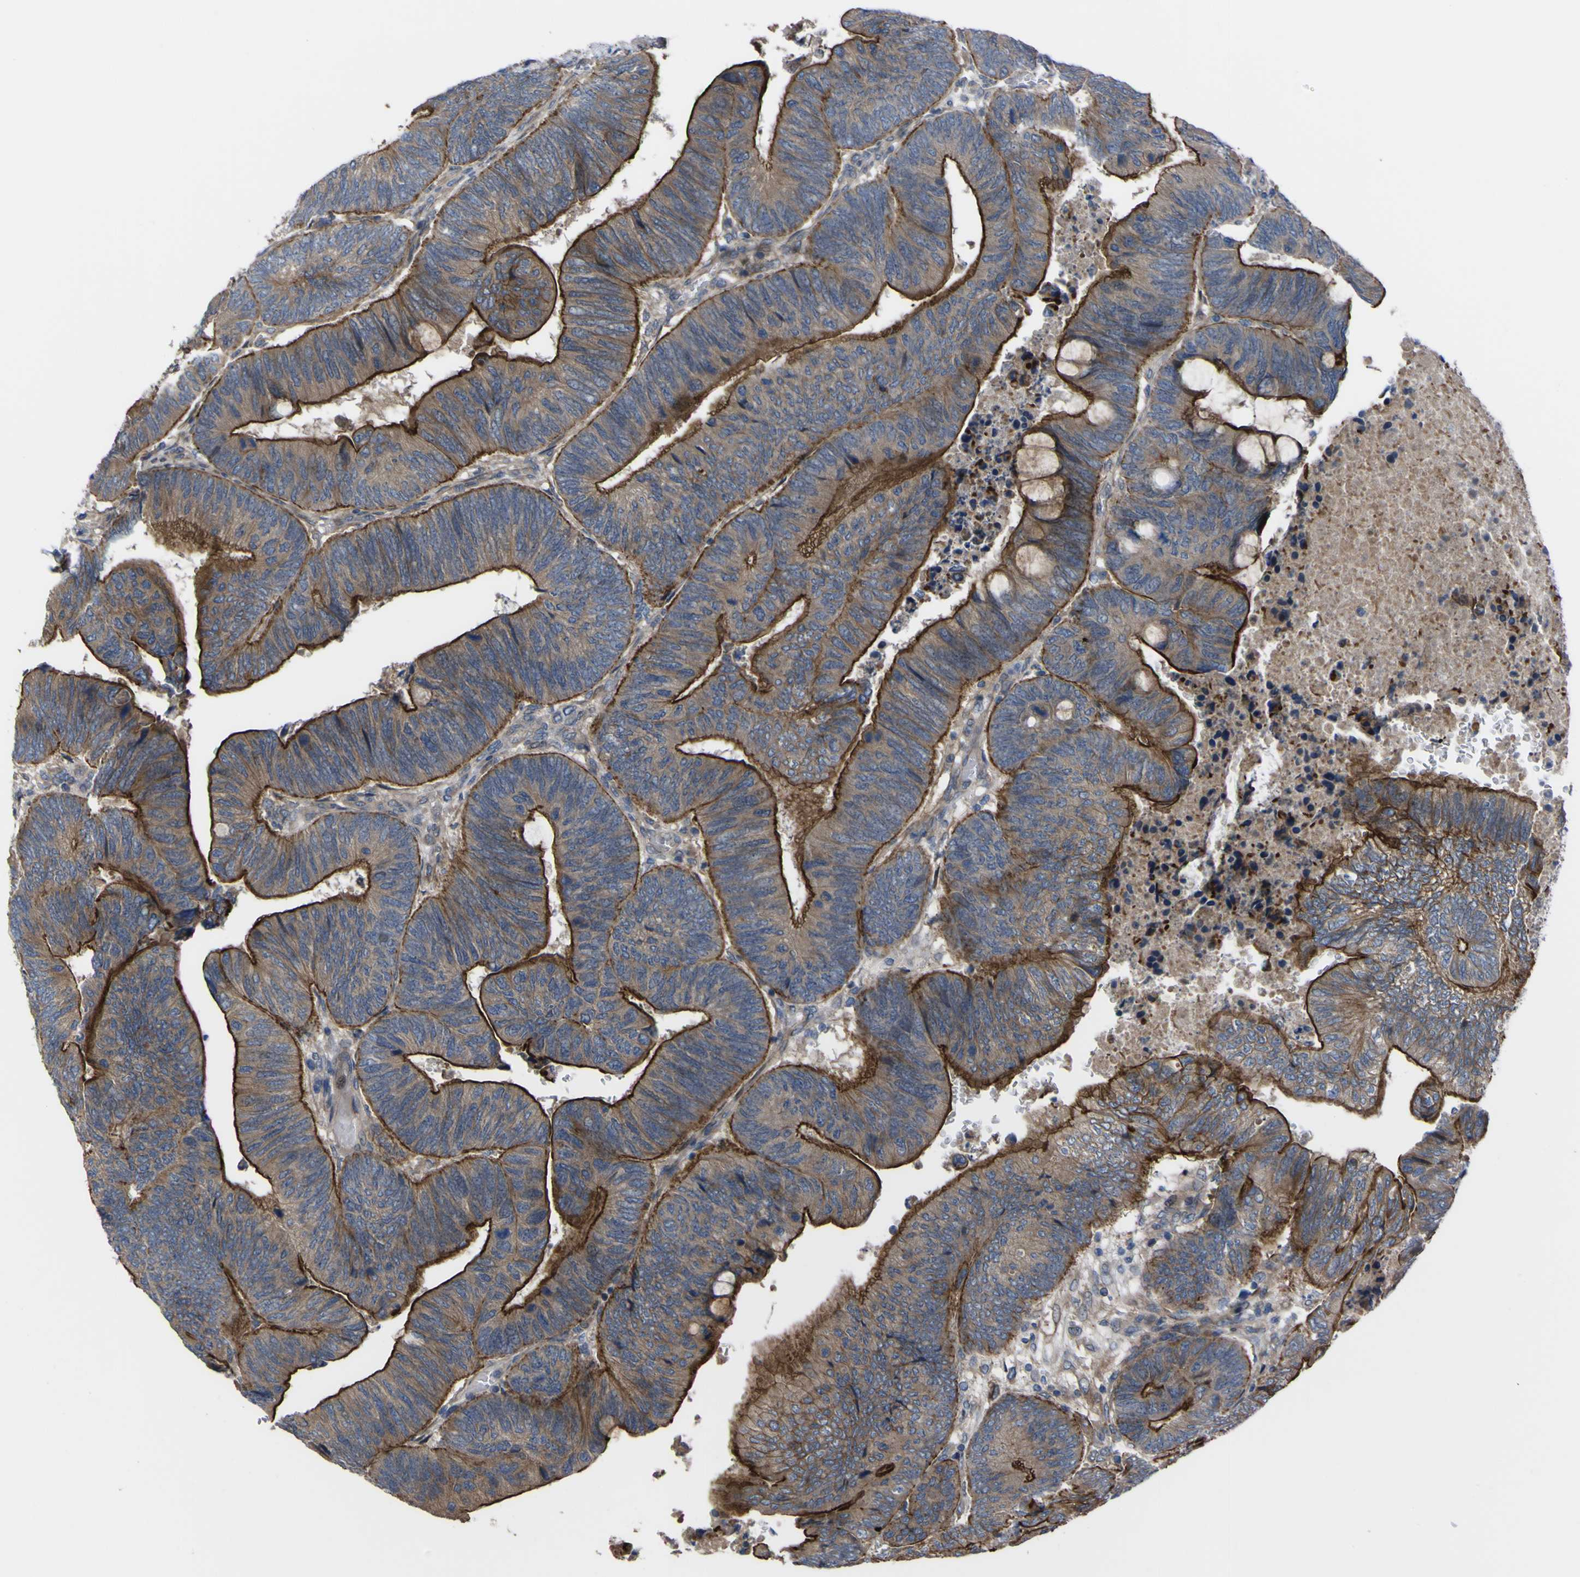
{"staining": {"intensity": "moderate", "quantity": ">75%", "location": "cytoplasmic/membranous"}, "tissue": "colorectal cancer", "cell_type": "Tumor cells", "image_type": "cancer", "snomed": [{"axis": "morphology", "description": "Normal tissue, NOS"}, {"axis": "morphology", "description": "Adenocarcinoma, NOS"}, {"axis": "topography", "description": "Rectum"}, {"axis": "topography", "description": "Peripheral nerve tissue"}], "caption": "This histopathology image exhibits IHC staining of colorectal cancer (adenocarcinoma), with medium moderate cytoplasmic/membranous expression in about >75% of tumor cells.", "gene": "FBXO30", "patient": {"sex": "male", "age": 92}}